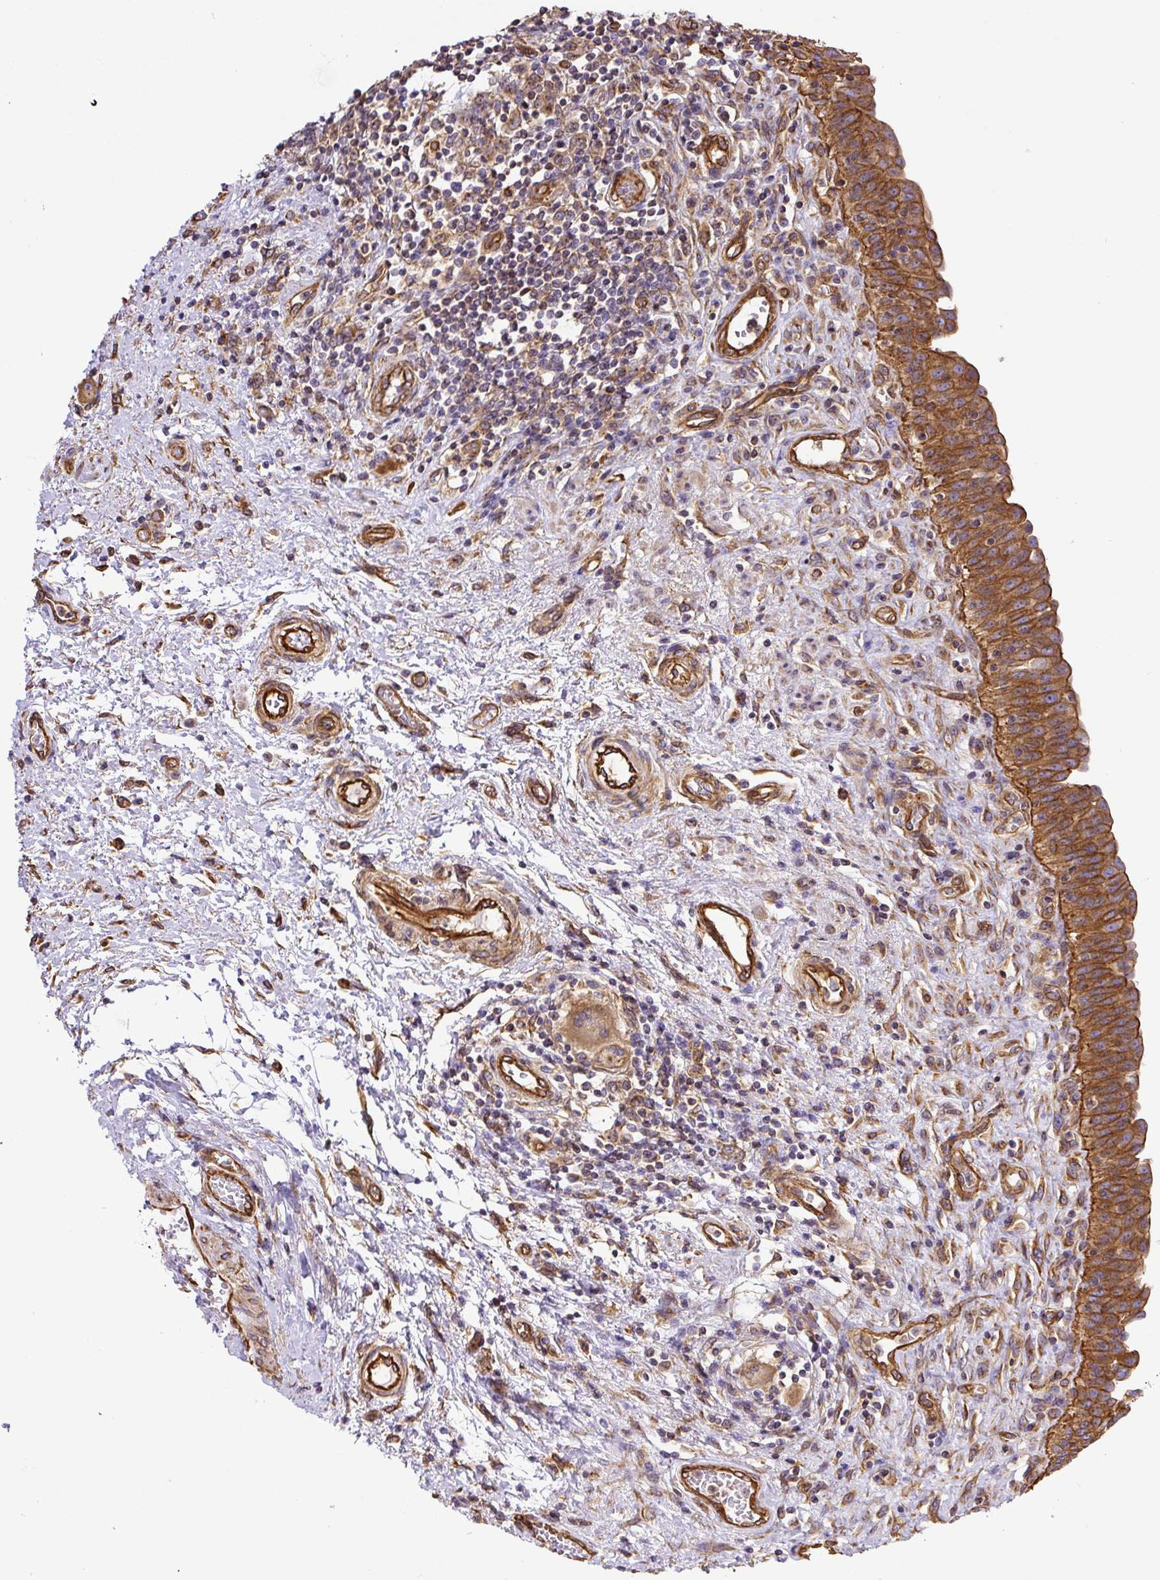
{"staining": {"intensity": "strong", "quantity": ">75%", "location": "cytoplasmic/membranous"}, "tissue": "urinary bladder", "cell_type": "Urothelial cells", "image_type": "normal", "snomed": [{"axis": "morphology", "description": "Normal tissue, NOS"}, {"axis": "topography", "description": "Urinary bladder"}], "caption": "Immunohistochemistry staining of benign urinary bladder, which demonstrates high levels of strong cytoplasmic/membranous expression in about >75% of urothelial cells indicating strong cytoplasmic/membranous protein positivity. The staining was performed using DAB (3,3'-diaminobenzidine) (brown) for protein detection and nuclei were counterstained in hematoxylin (blue).", "gene": "DCTN1", "patient": {"sex": "male", "age": 71}}